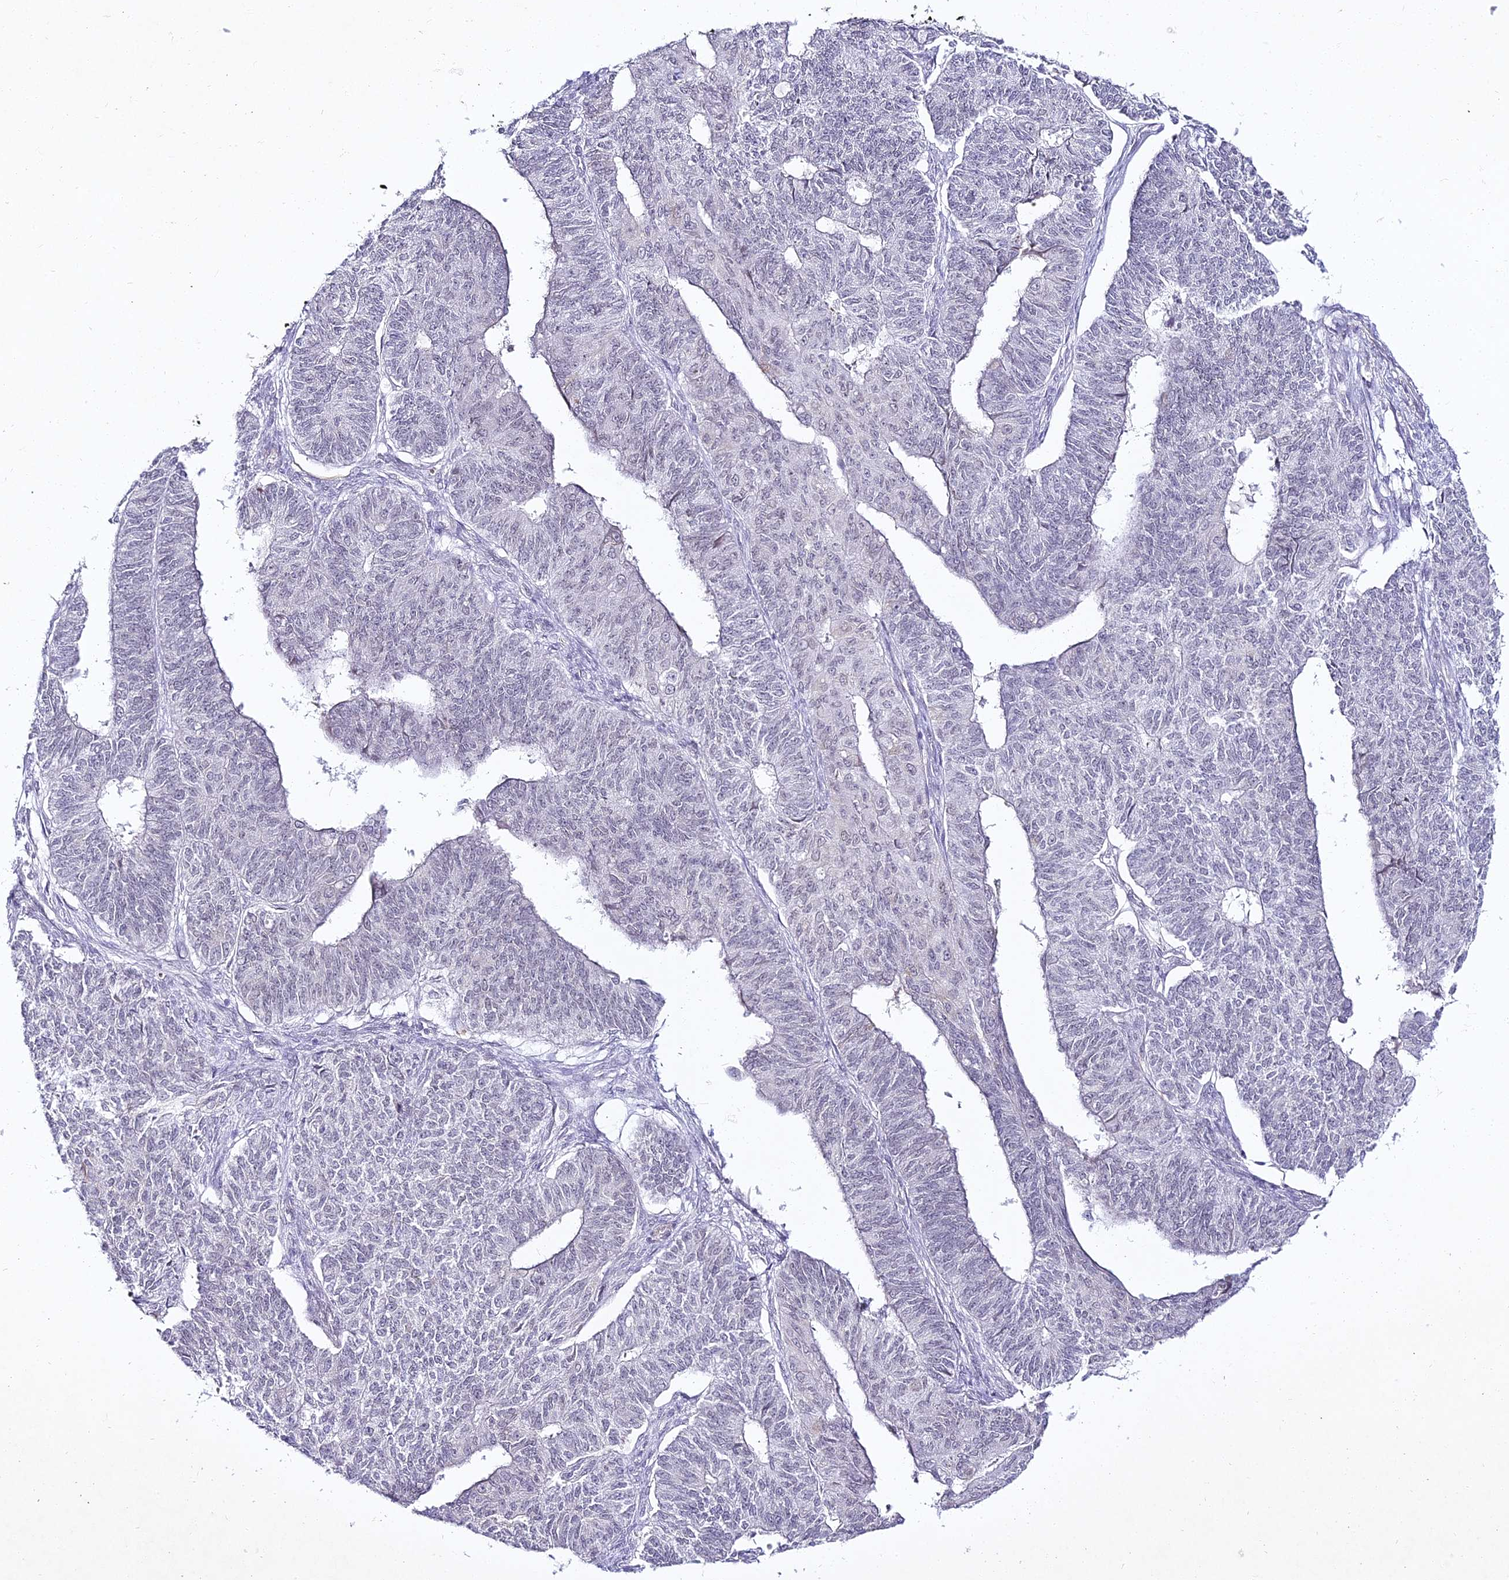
{"staining": {"intensity": "negative", "quantity": "none", "location": "none"}, "tissue": "endometrial cancer", "cell_type": "Tumor cells", "image_type": "cancer", "snomed": [{"axis": "morphology", "description": "Adenocarcinoma, NOS"}, {"axis": "topography", "description": "Endometrium"}], "caption": "Photomicrograph shows no protein expression in tumor cells of endometrial cancer tissue.", "gene": "ALPG", "patient": {"sex": "female", "age": 32}}